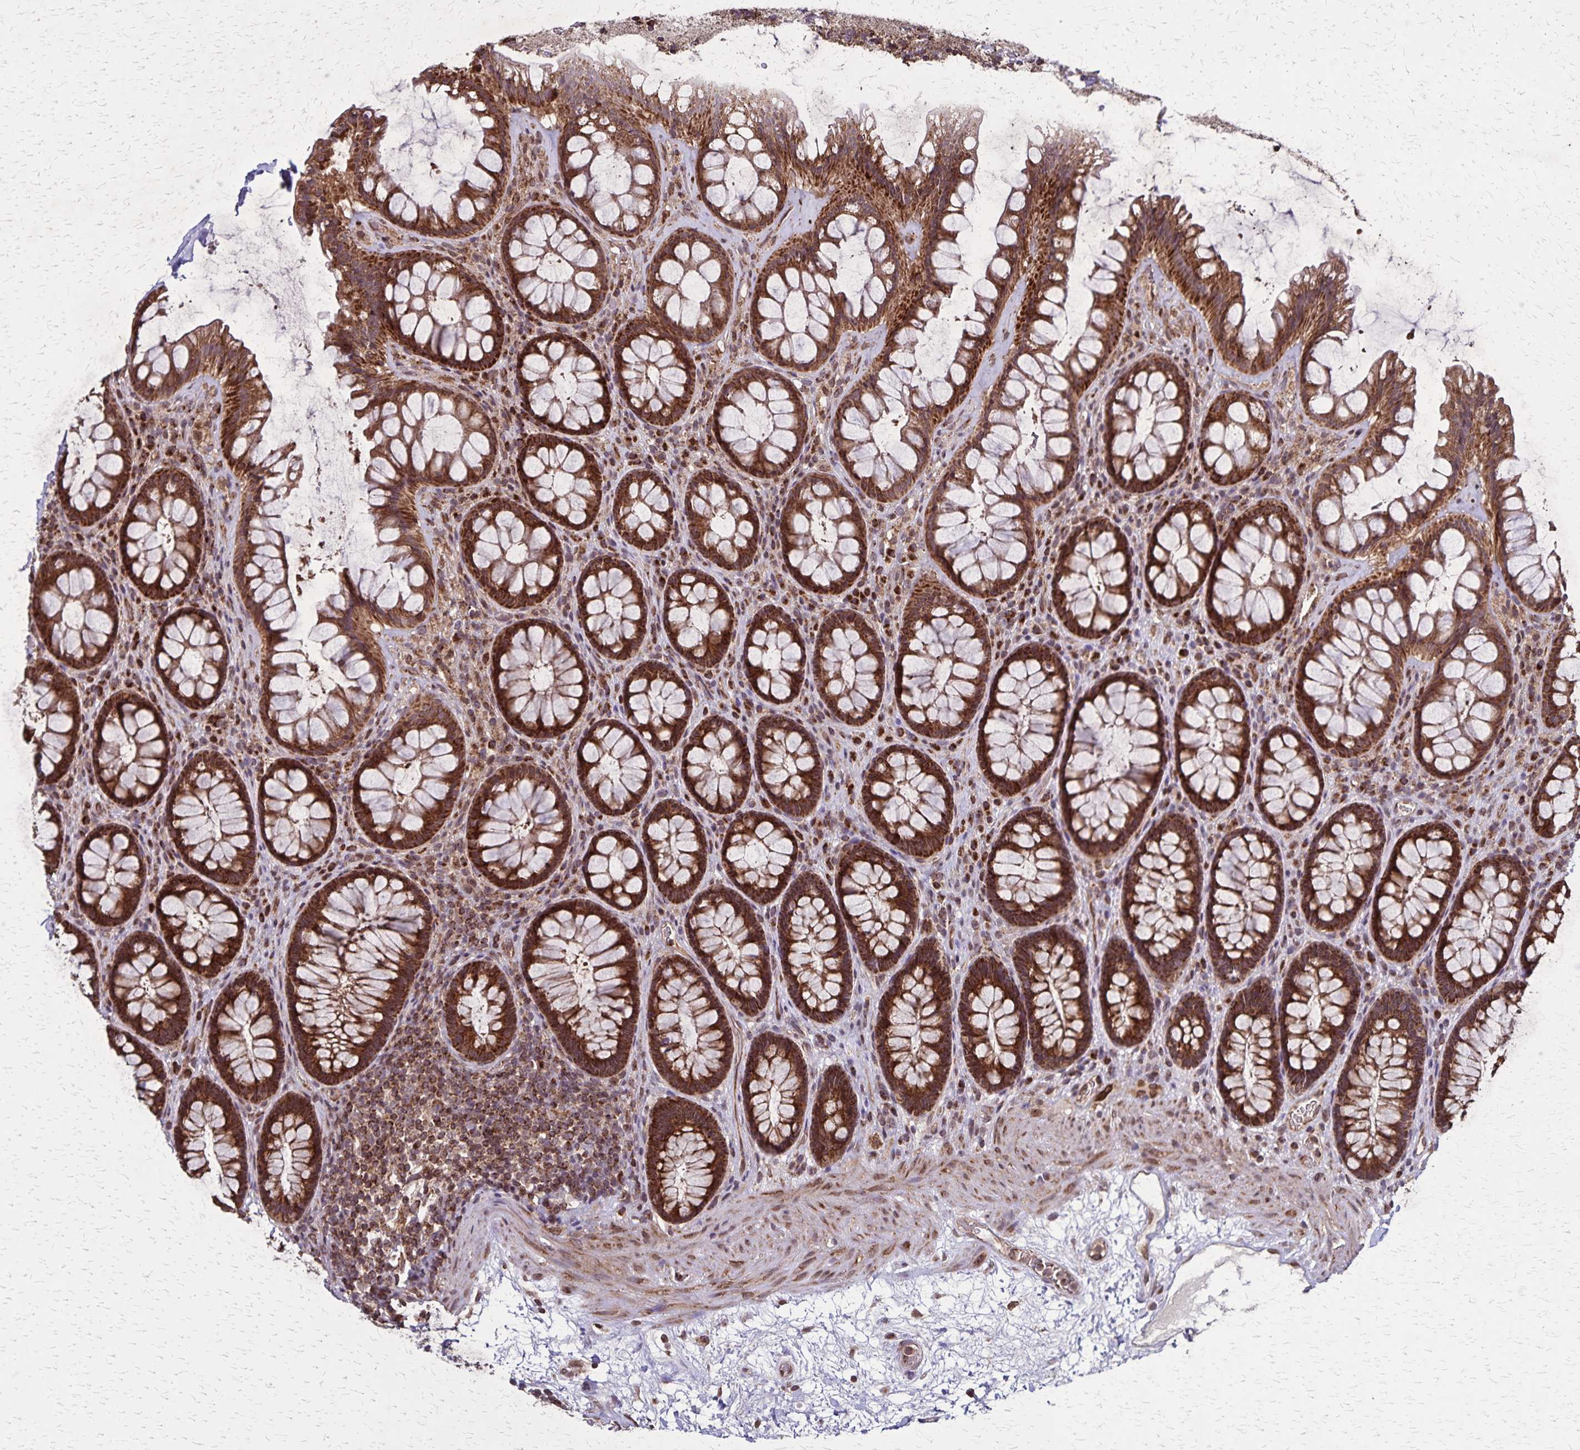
{"staining": {"intensity": "strong", "quantity": ">75%", "location": "cytoplasmic/membranous"}, "tissue": "rectum", "cell_type": "Glandular cells", "image_type": "normal", "snomed": [{"axis": "morphology", "description": "Normal tissue, NOS"}, {"axis": "topography", "description": "Rectum"}], "caption": "Immunohistochemical staining of normal rectum shows strong cytoplasmic/membranous protein staining in about >75% of glandular cells. (DAB (3,3'-diaminobenzidine) IHC with brightfield microscopy, high magnification).", "gene": "NFS1", "patient": {"sex": "male", "age": 72}}